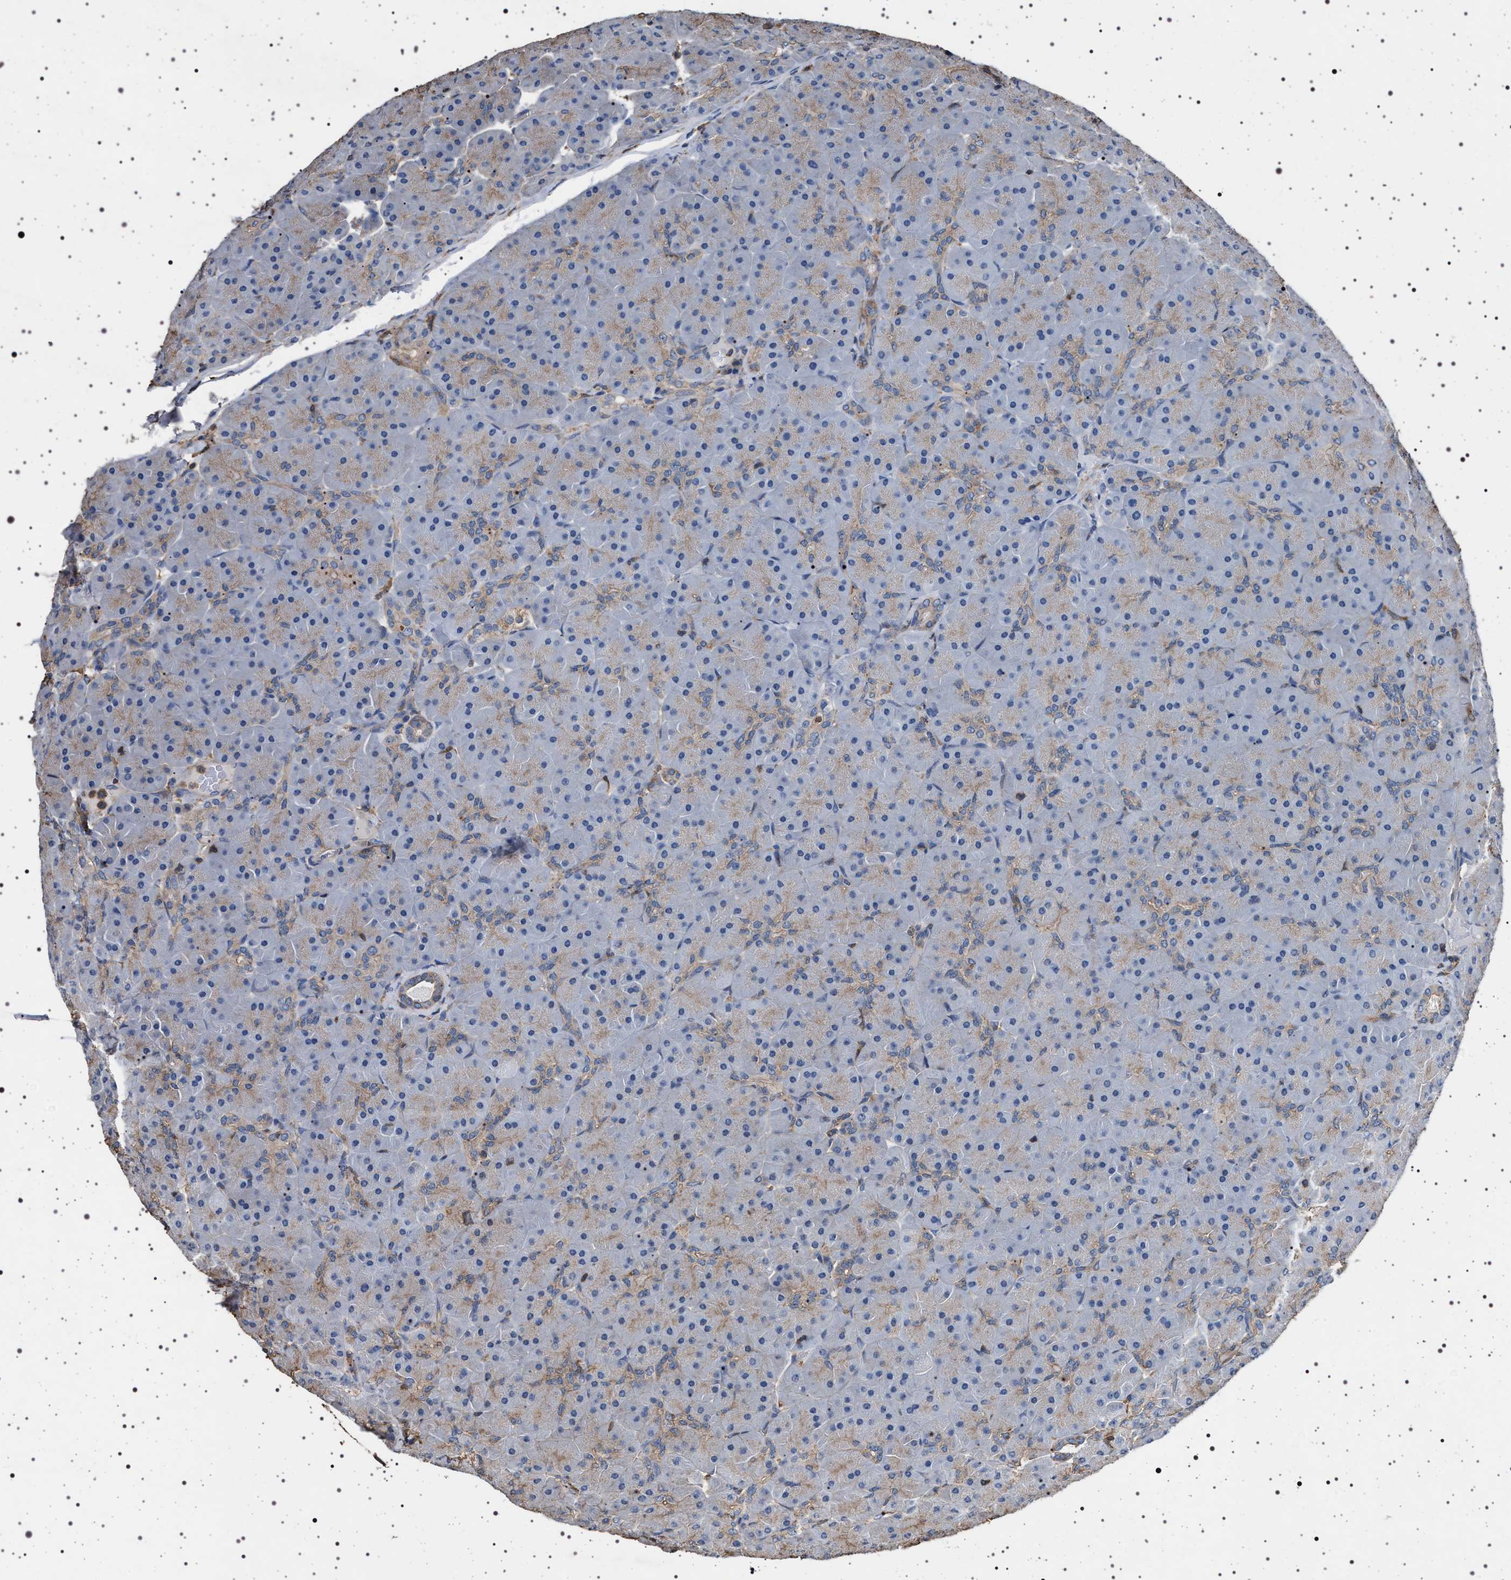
{"staining": {"intensity": "weak", "quantity": "25%-75%", "location": "cytoplasmic/membranous"}, "tissue": "pancreas", "cell_type": "Exocrine glandular cells", "image_type": "normal", "snomed": [{"axis": "morphology", "description": "Normal tissue, NOS"}, {"axis": "topography", "description": "Pancreas"}], "caption": "Brown immunohistochemical staining in normal pancreas shows weak cytoplasmic/membranous expression in approximately 25%-75% of exocrine glandular cells. (Stains: DAB in brown, nuclei in blue, Microscopy: brightfield microscopy at high magnification).", "gene": "SMAP2", "patient": {"sex": "male", "age": 66}}